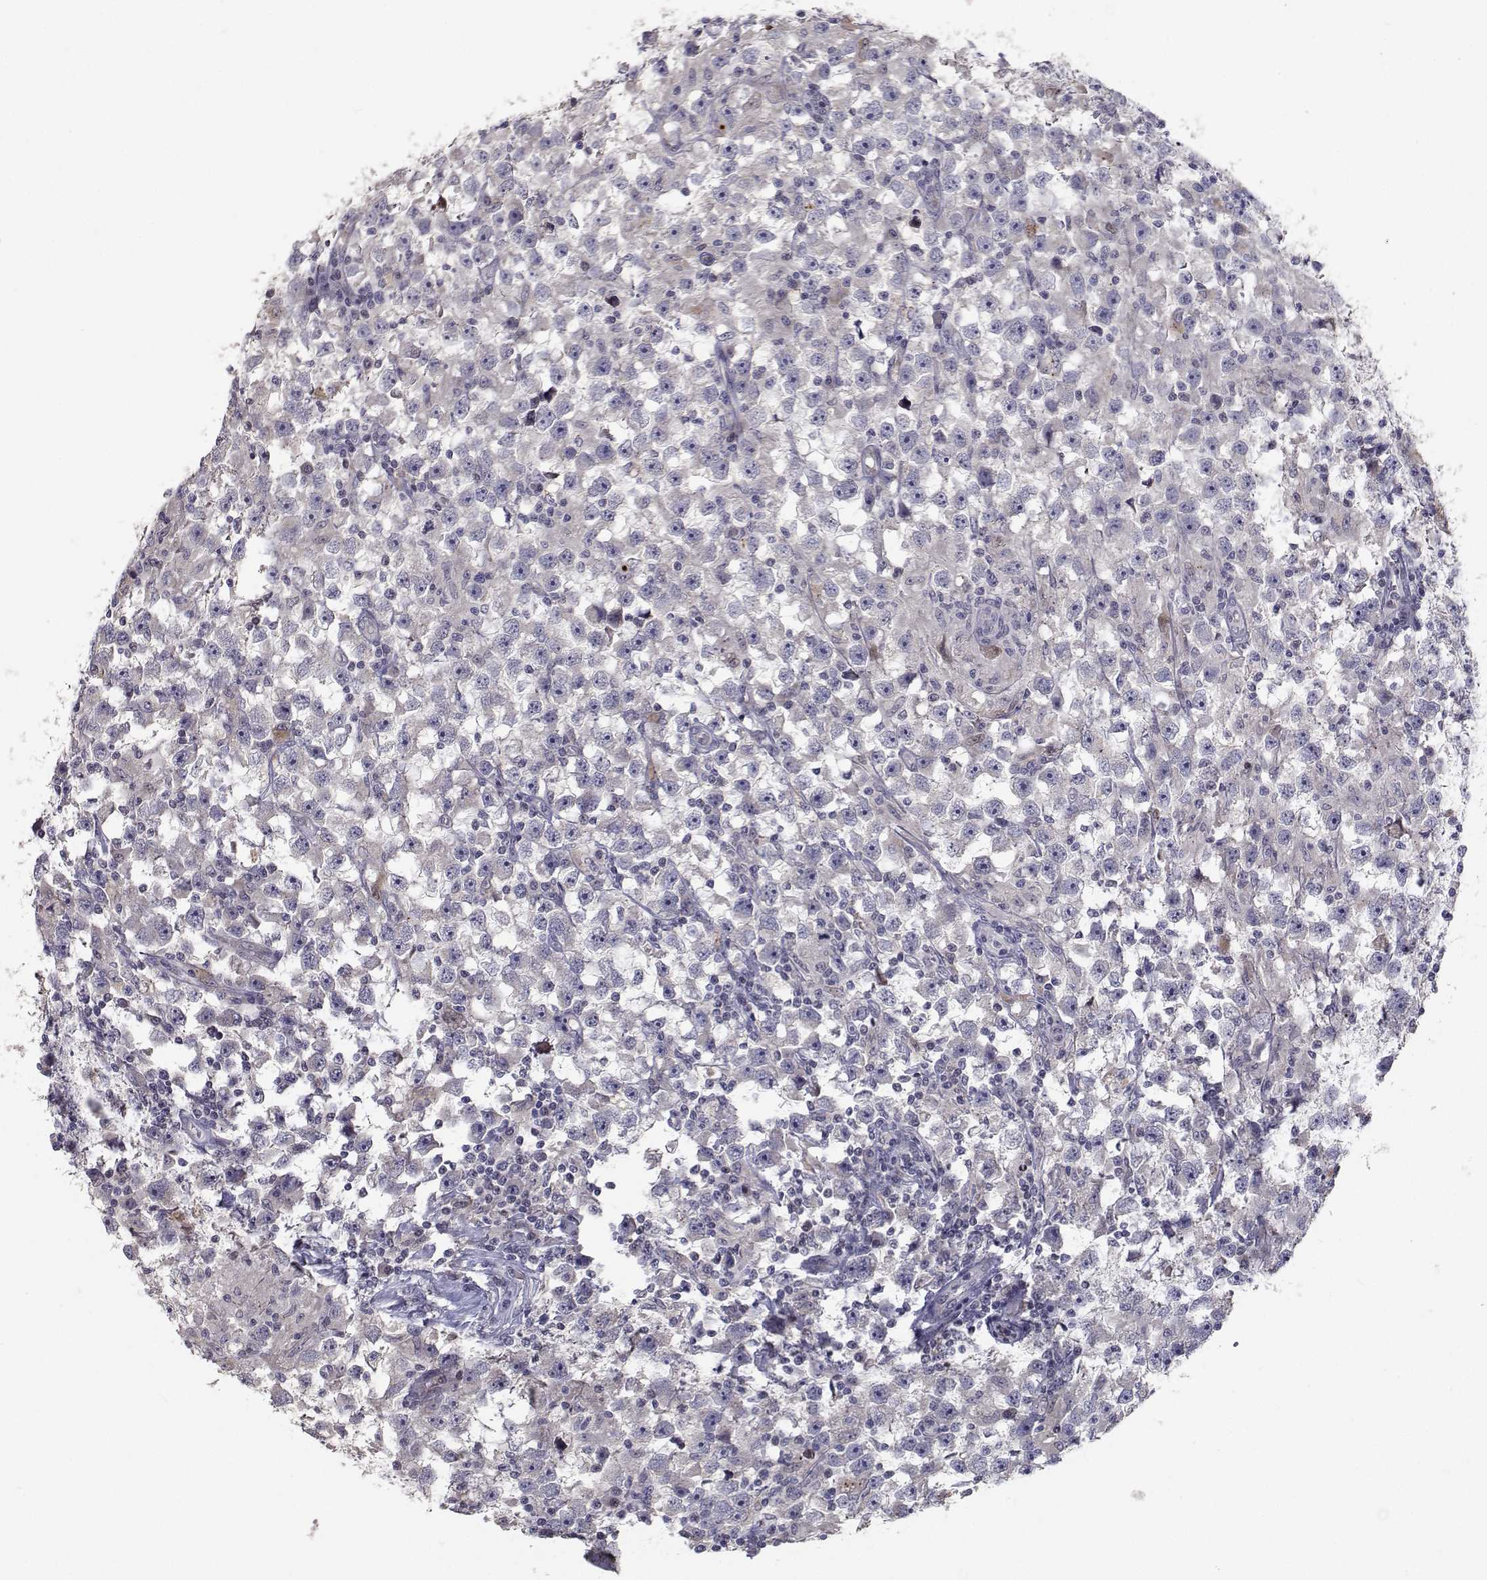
{"staining": {"intensity": "negative", "quantity": "none", "location": "none"}, "tissue": "testis cancer", "cell_type": "Tumor cells", "image_type": "cancer", "snomed": [{"axis": "morphology", "description": "Seminoma, NOS"}, {"axis": "topography", "description": "Testis"}], "caption": "The photomicrograph displays no significant expression in tumor cells of testis seminoma.", "gene": "RBPJL", "patient": {"sex": "male", "age": 33}}